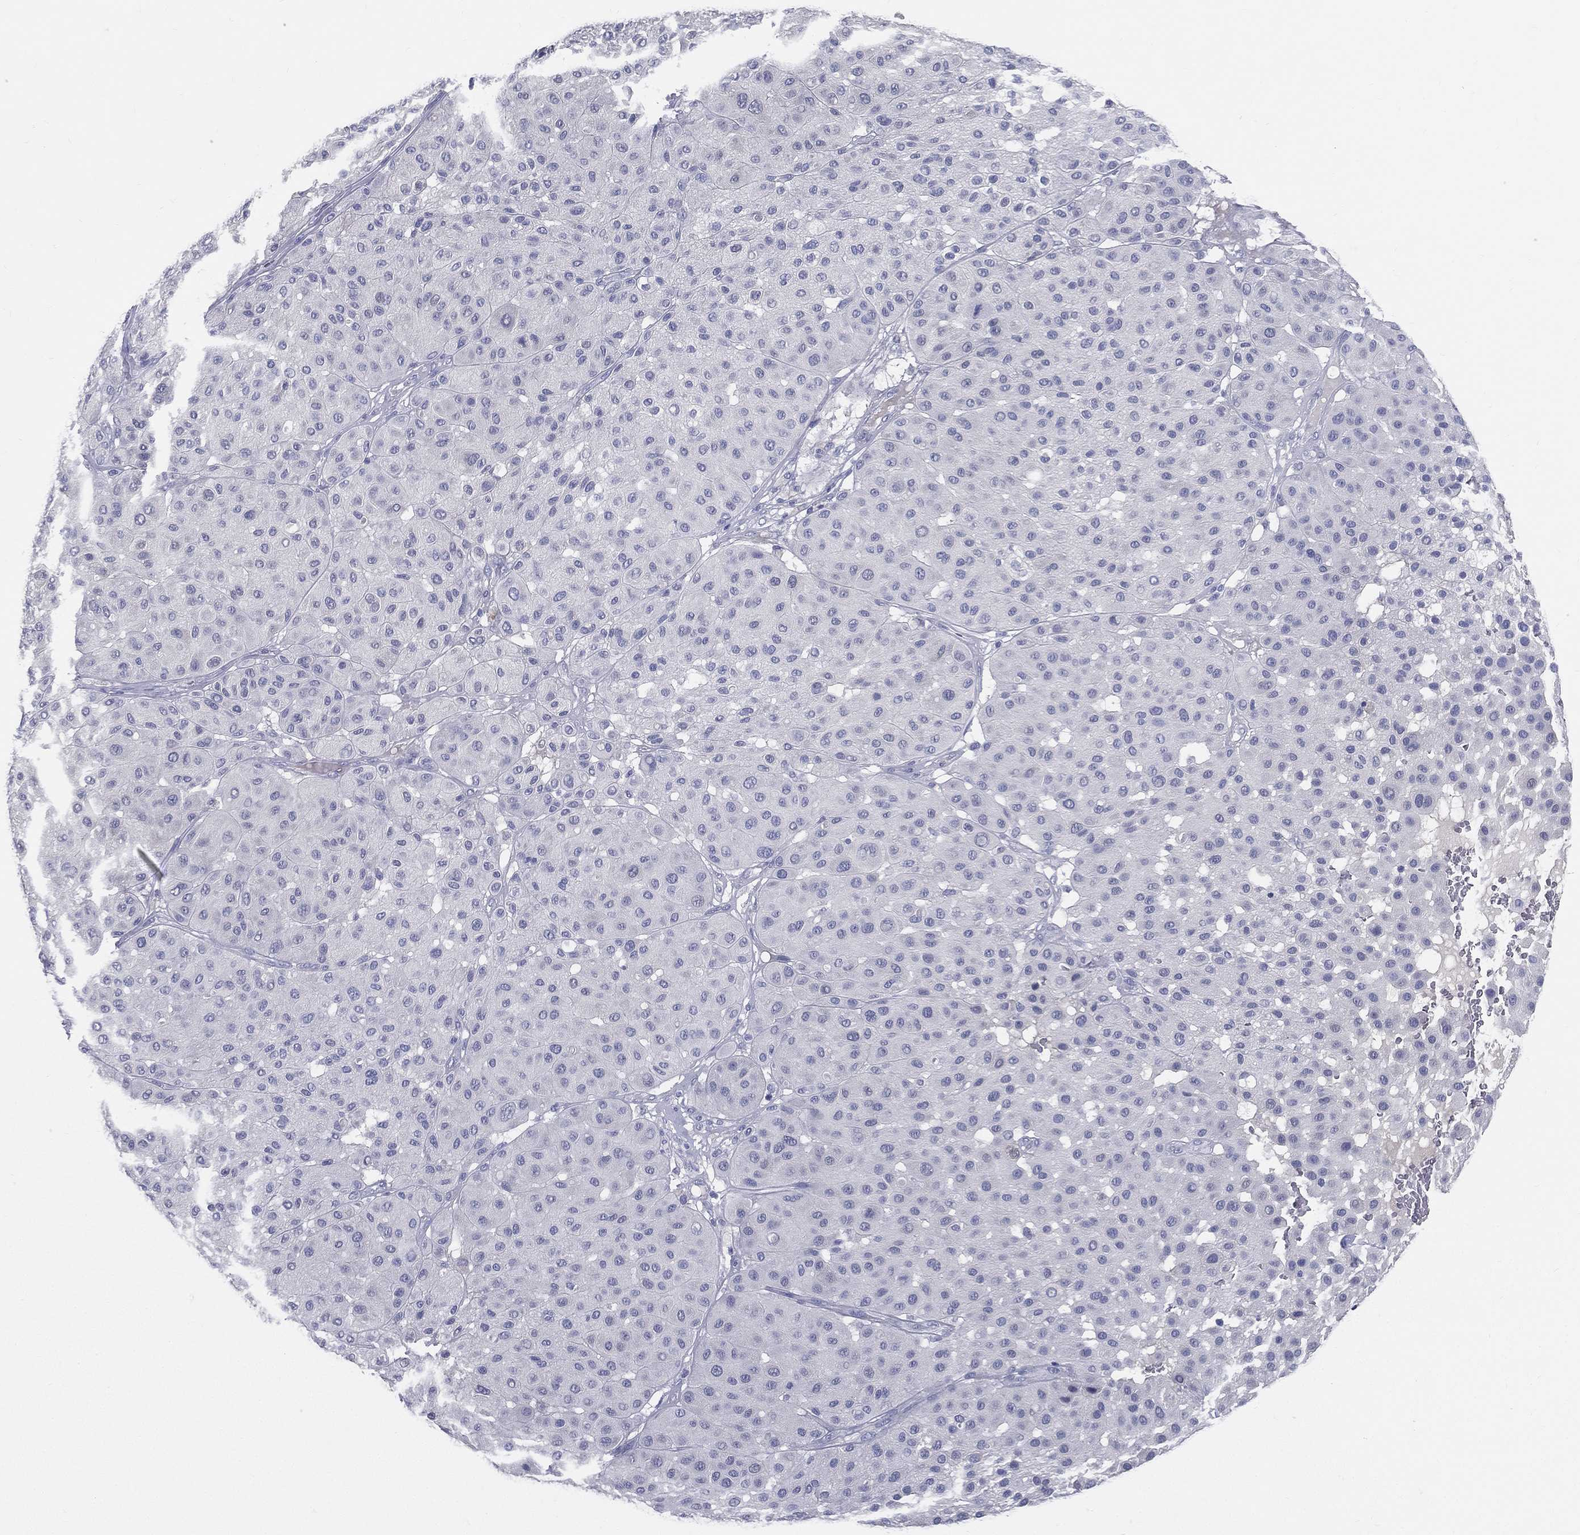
{"staining": {"intensity": "negative", "quantity": "none", "location": "none"}, "tissue": "melanoma", "cell_type": "Tumor cells", "image_type": "cancer", "snomed": [{"axis": "morphology", "description": "Malignant melanoma, Metastatic site"}, {"axis": "topography", "description": "Smooth muscle"}], "caption": "IHC of malignant melanoma (metastatic site) reveals no staining in tumor cells. Brightfield microscopy of IHC stained with DAB (brown) and hematoxylin (blue), captured at high magnification.", "gene": "STS", "patient": {"sex": "male", "age": 41}}